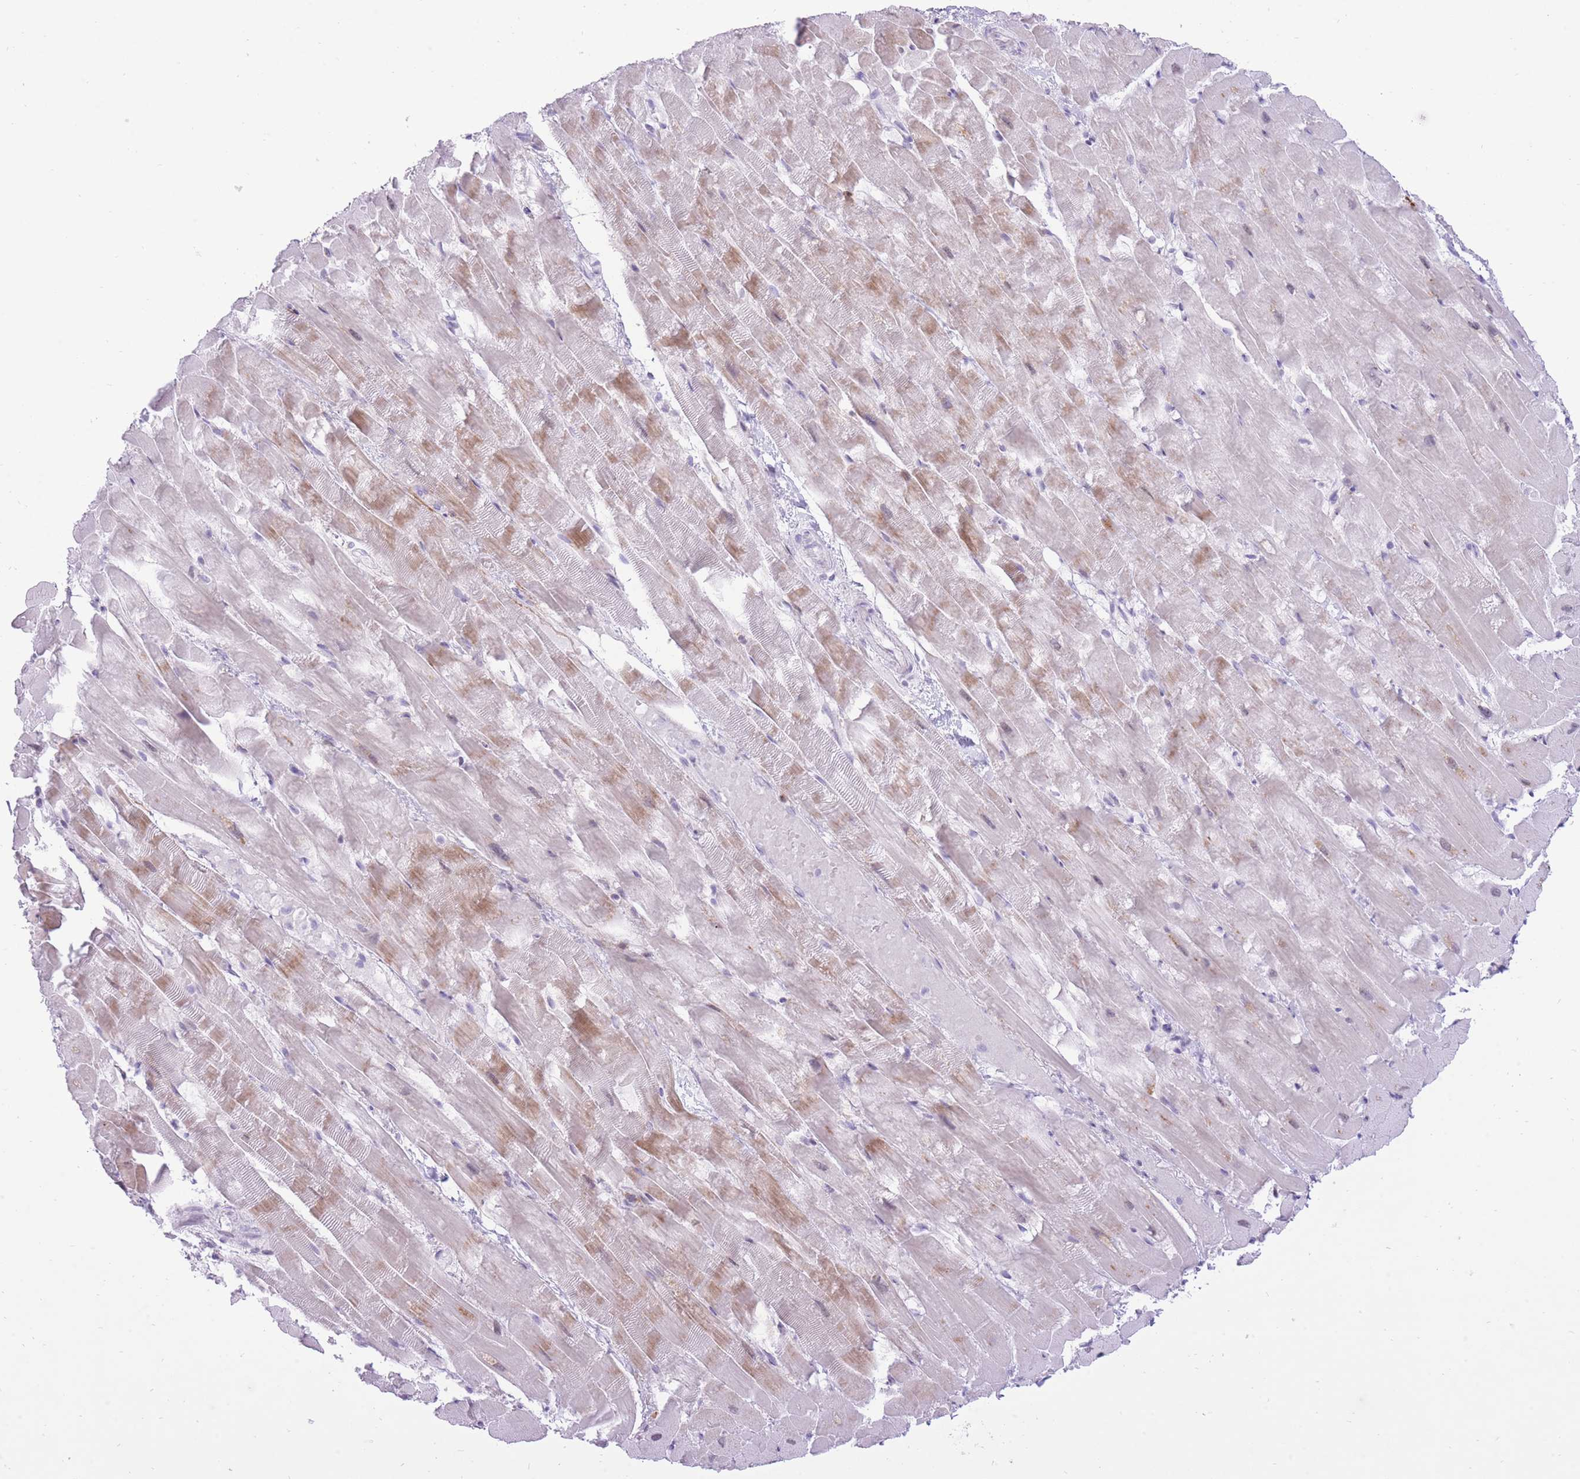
{"staining": {"intensity": "moderate", "quantity": "<25%", "location": "cytoplasmic/membranous"}, "tissue": "heart muscle", "cell_type": "Cardiomyocytes", "image_type": "normal", "snomed": [{"axis": "morphology", "description": "Normal tissue, NOS"}, {"axis": "topography", "description": "Heart"}], "caption": "The image shows immunohistochemical staining of benign heart muscle. There is moderate cytoplasmic/membranous positivity is present in about <25% of cardiomyocytes.", "gene": "MEIS3", "patient": {"sex": "male", "age": 37}}